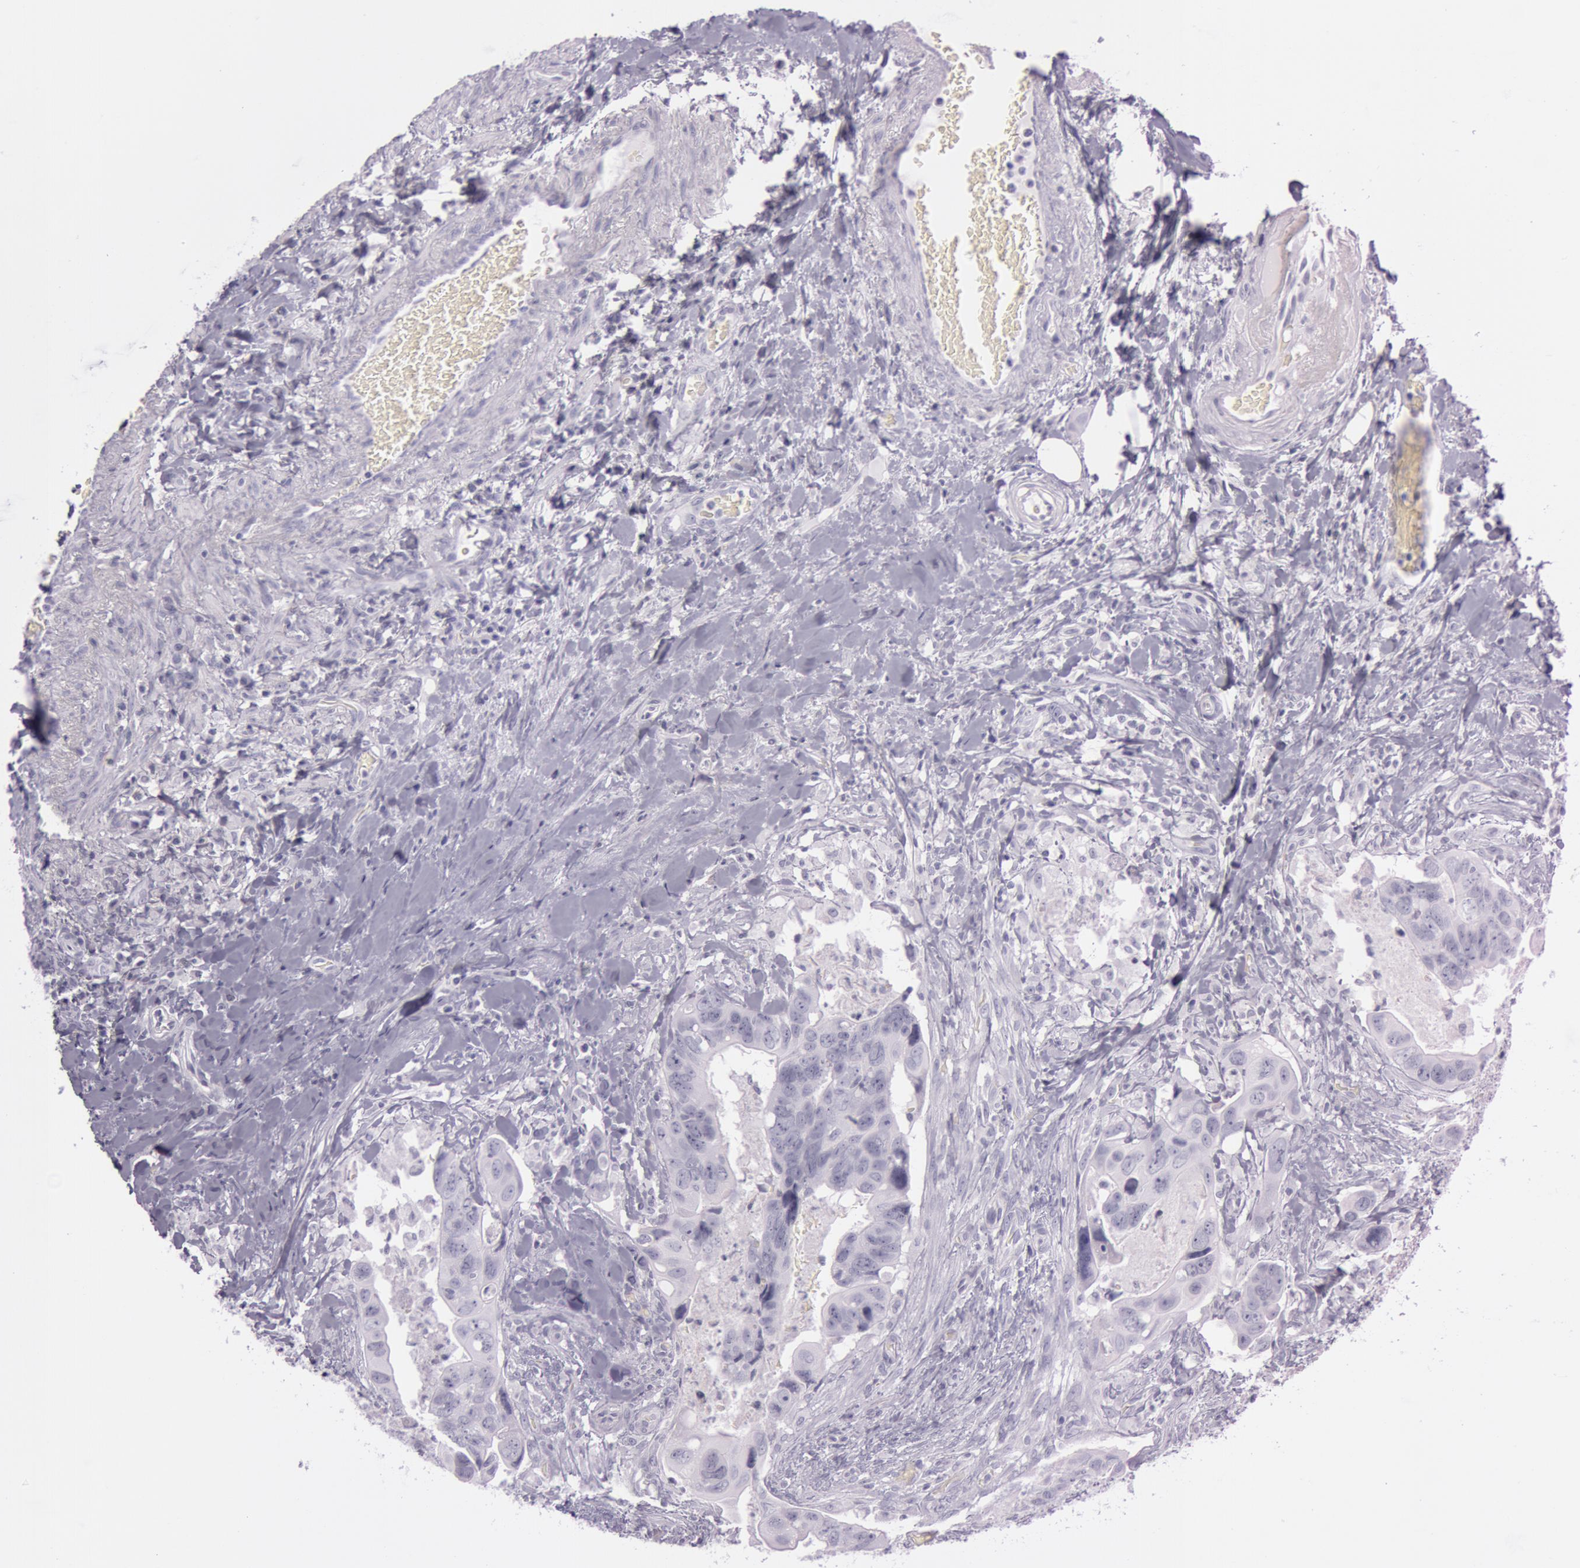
{"staining": {"intensity": "negative", "quantity": "none", "location": "none"}, "tissue": "colorectal cancer", "cell_type": "Tumor cells", "image_type": "cancer", "snomed": [{"axis": "morphology", "description": "Adenocarcinoma, NOS"}, {"axis": "topography", "description": "Rectum"}], "caption": "High power microscopy photomicrograph of an immunohistochemistry (IHC) photomicrograph of colorectal cancer, revealing no significant positivity in tumor cells.", "gene": "S100A7", "patient": {"sex": "male", "age": 53}}